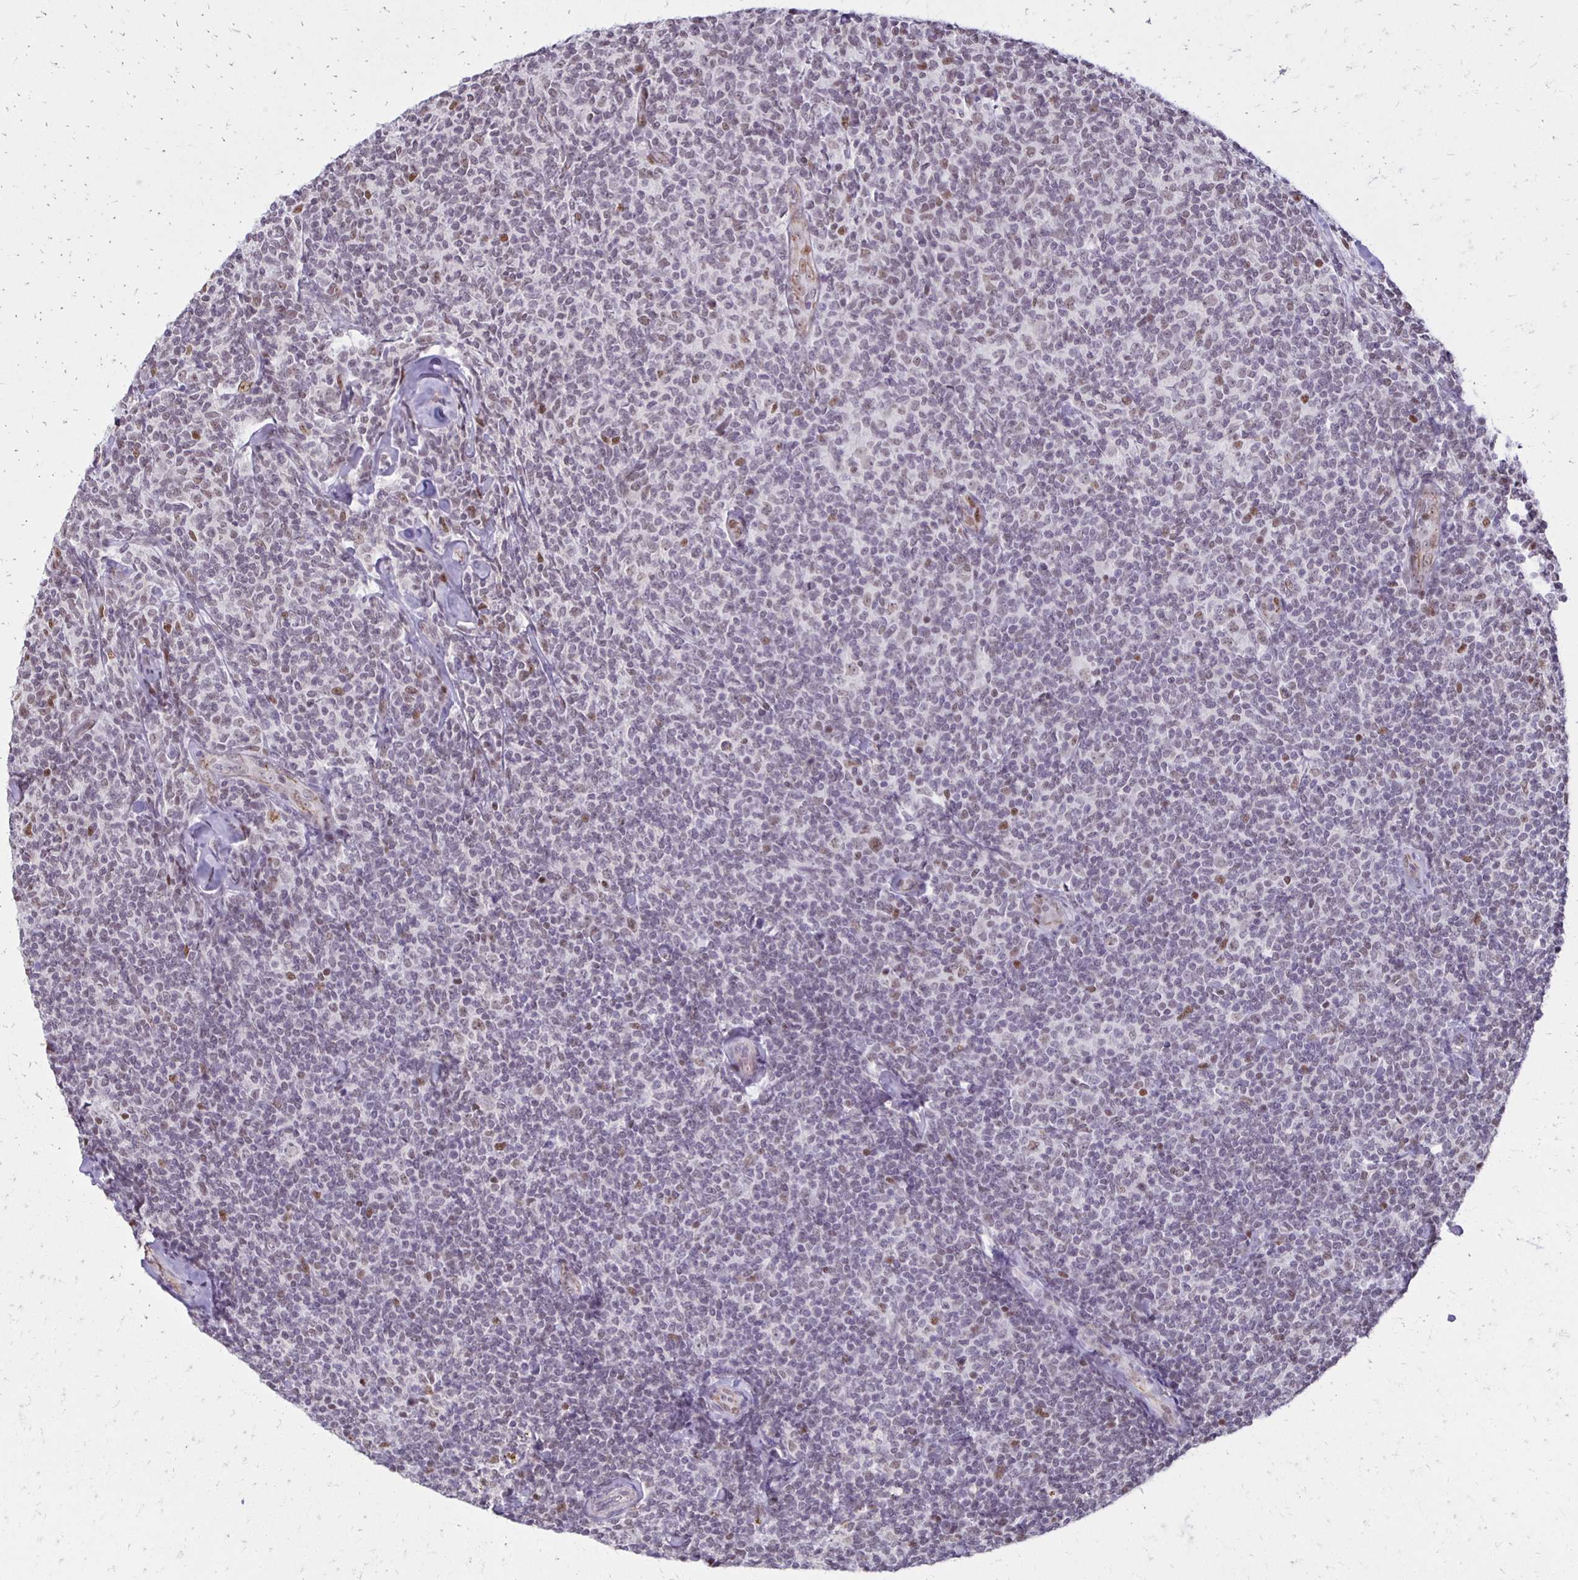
{"staining": {"intensity": "weak", "quantity": "<25%", "location": "nuclear"}, "tissue": "lymphoma", "cell_type": "Tumor cells", "image_type": "cancer", "snomed": [{"axis": "morphology", "description": "Malignant lymphoma, non-Hodgkin's type, Low grade"}, {"axis": "topography", "description": "Lymph node"}], "caption": "This is an immunohistochemistry image of human lymphoma. There is no positivity in tumor cells.", "gene": "DDB2", "patient": {"sex": "female", "age": 56}}